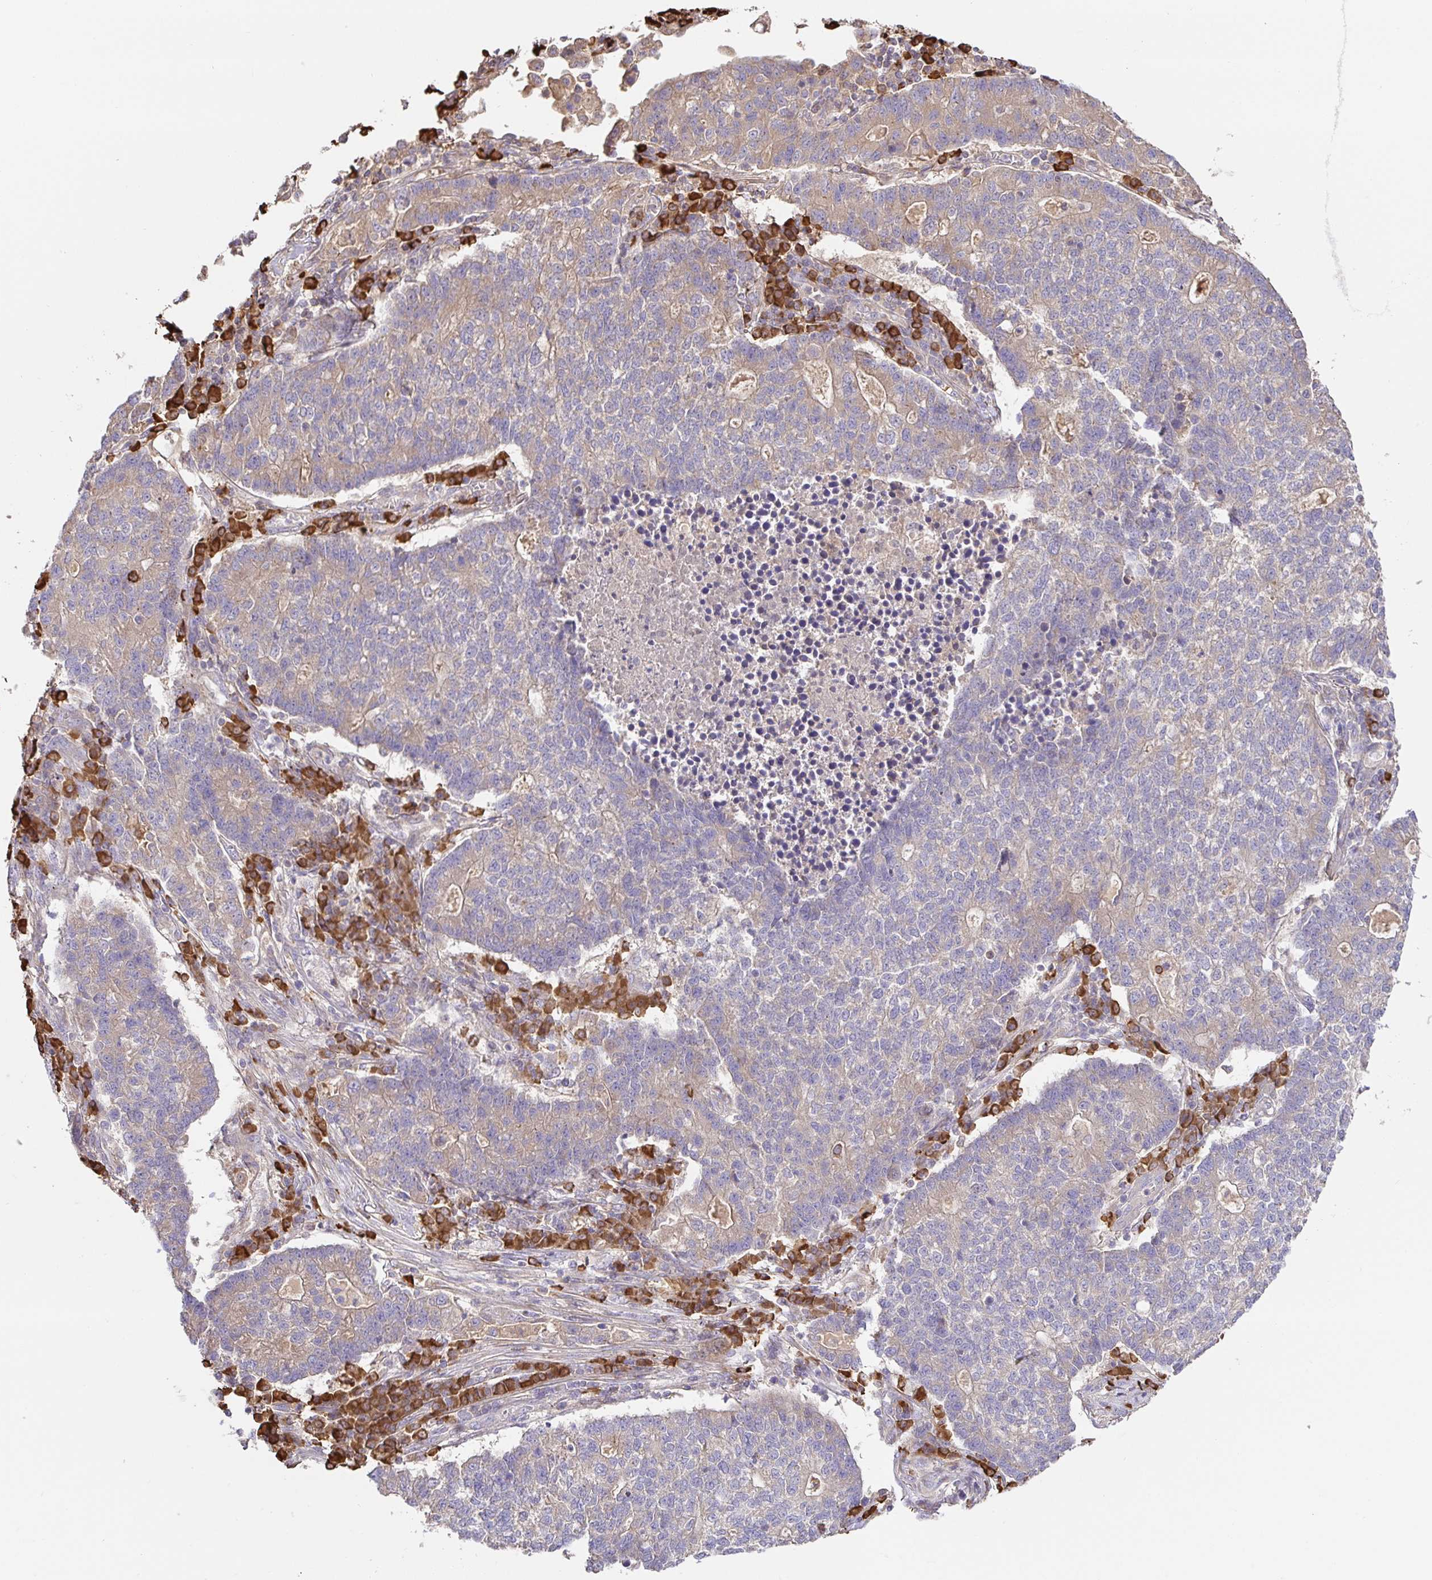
{"staining": {"intensity": "negative", "quantity": "none", "location": "none"}, "tissue": "lung cancer", "cell_type": "Tumor cells", "image_type": "cancer", "snomed": [{"axis": "morphology", "description": "Adenocarcinoma, NOS"}, {"axis": "topography", "description": "Lung"}], "caption": "This micrograph is of lung adenocarcinoma stained with immunohistochemistry (IHC) to label a protein in brown with the nuclei are counter-stained blue. There is no positivity in tumor cells.", "gene": "HAGH", "patient": {"sex": "male", "age": 57}}